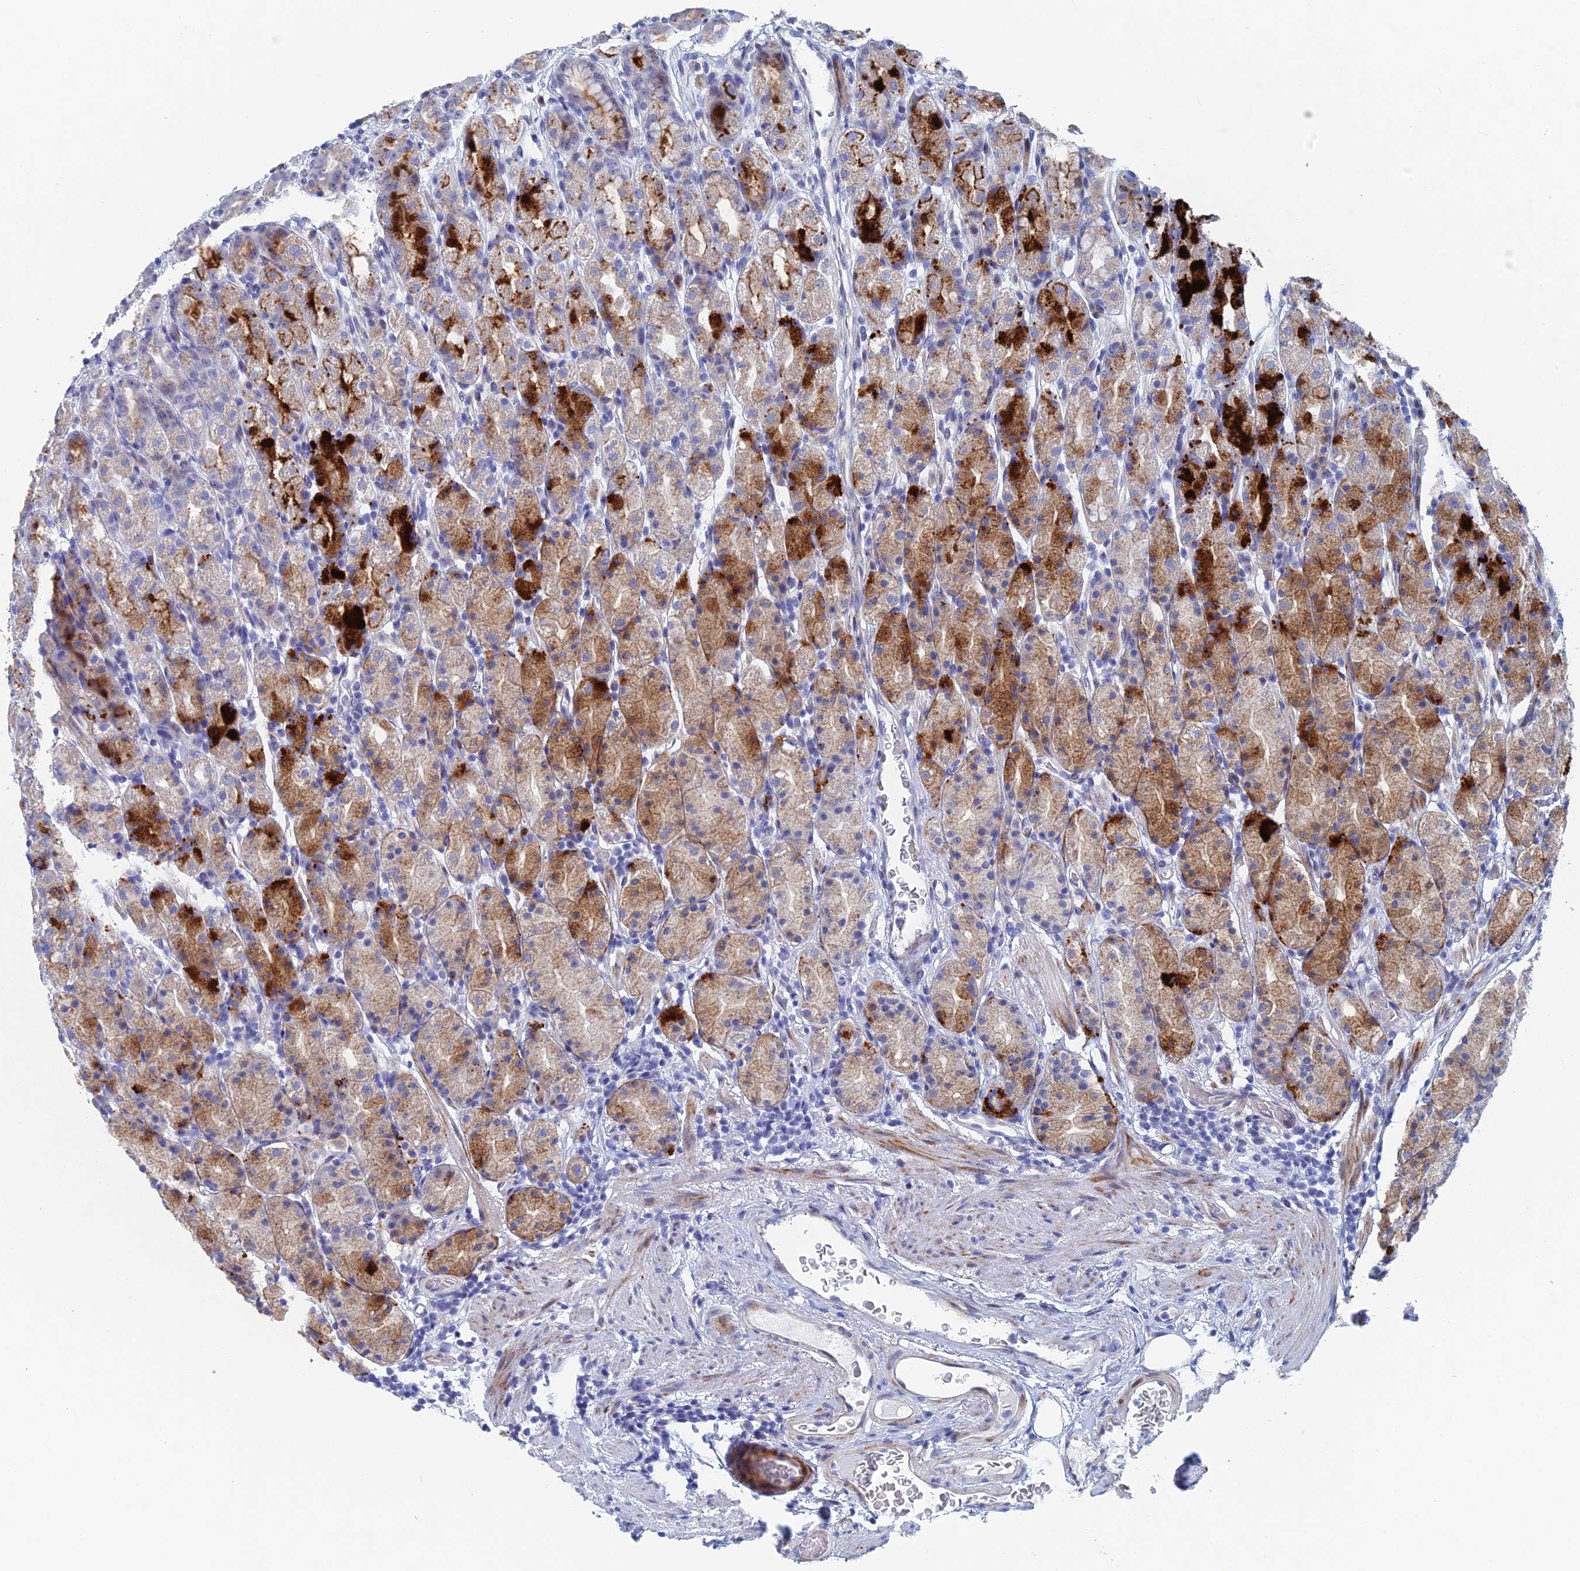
{"staining": {"intensity": "moderate", "quantity": "25%-75%", "location": "cytoplasmic/membranous"}, "tissue": "stomach", "cell_type": "Glandular cells", "image_type": "normal", "snomed": [{"axis": "morphology", "description": "Normal tissue, NOS"}, {"axis": "topography", "description": "Stomach, upper"}, {"axis": "topography", "description": "Stomach, lower"}, {"axis": "topography", "description": "Small intestine"}], "caption": "This histopathology image demonstrates unremarkable stomach stained with immunohistochemistry to label a protein in brown. The cytoplasmic/membranous of glandular cells show moderate positivity for the protein. Nuclei are counter-stained blue.", "gene": "DRGX", "patient": {"sex": "male", "age": 68}}